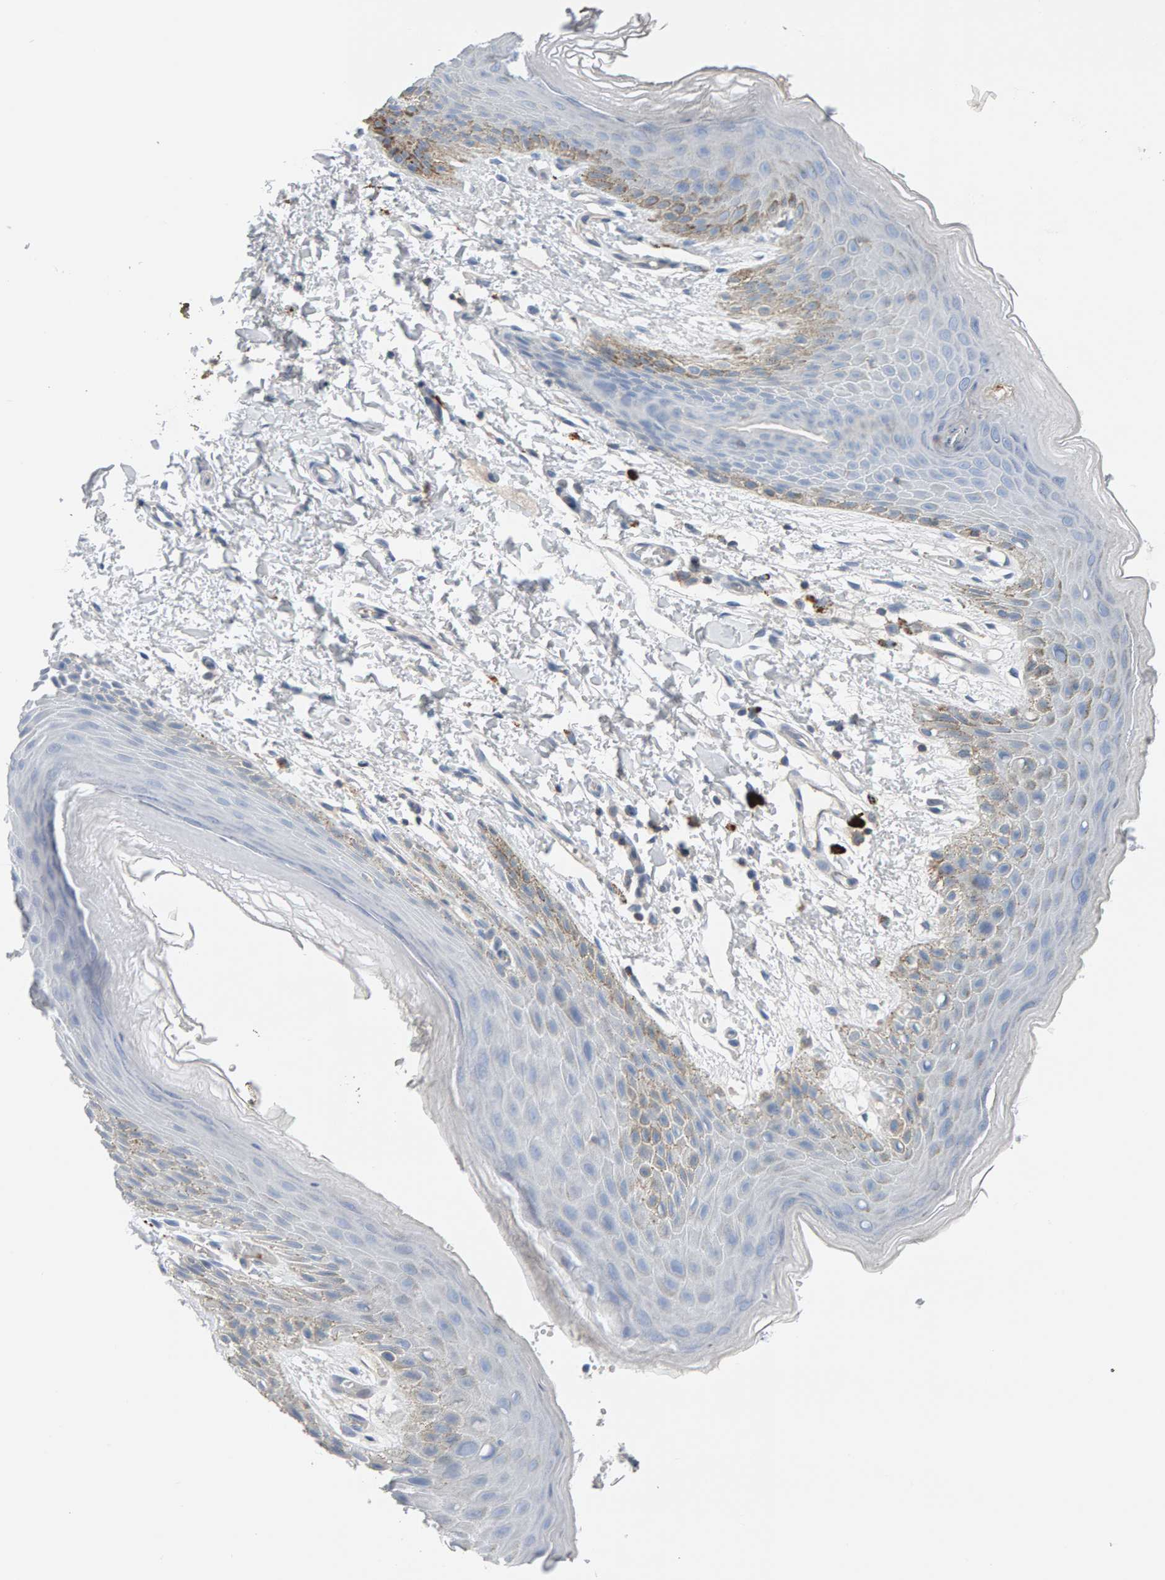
{"staining": {"intensity": "weak", "quantity": "<25%", "location": "cytoplasmic/membranous"}, "tissue": "skin", "cell_type": "Epidermal cells", "image_type": "normal", "snomed": [{"axis": "morphology", "description": "Normal tissue, NOS"}, {"axis": "topography", "description": "Anal"}, {"axis": "topography", "description": "Peripheral nerve tissue"}], "caption": "Human skin stained for a protein using immunohistochemistry (IHC) demonstrates no positivity in epidermal cells.", "gene": "FYN", "patient": {"sex": "male", "age": 44}}